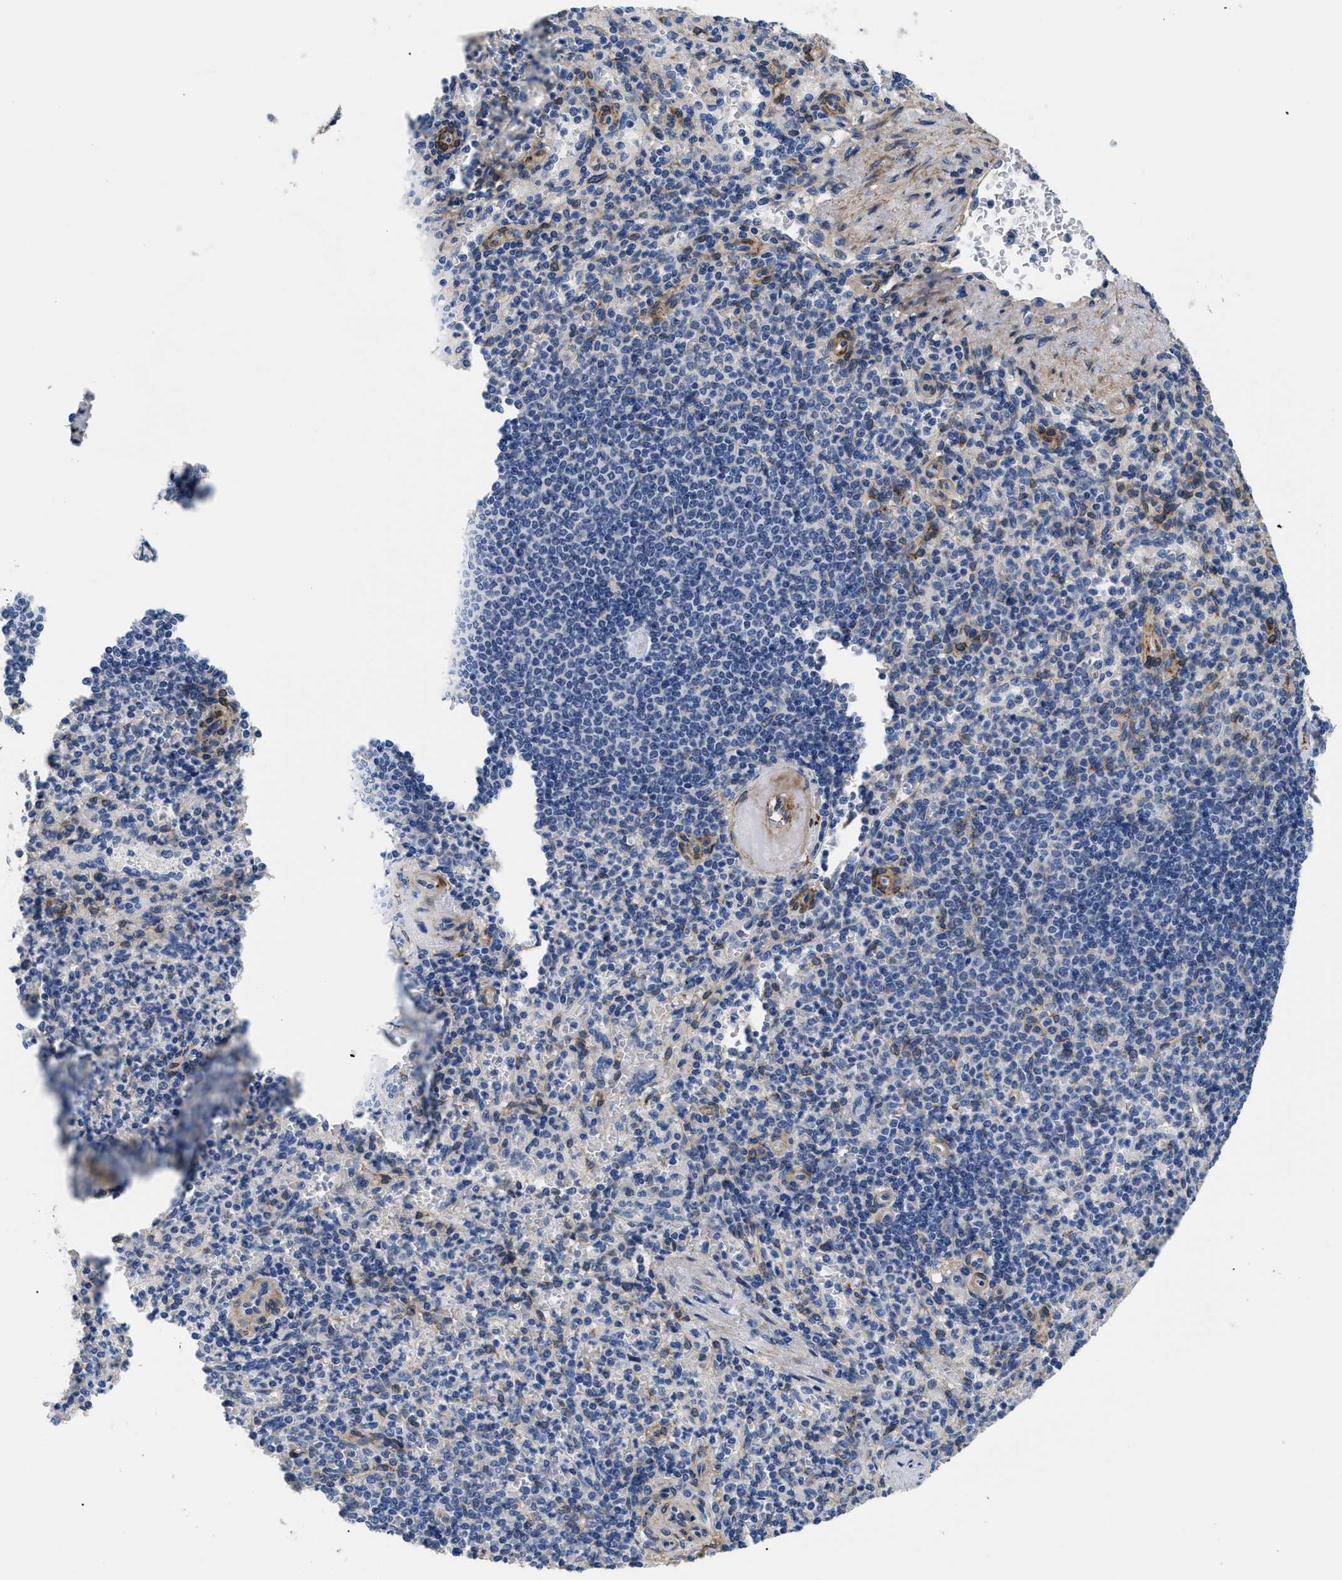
{"staining": {"intensity": "negative", "quantity": "none", "location": "none"}, "tissue": "spleen", "cell_type": "Cells in red pulp", "image_type": "normal", "snomed": [{"axis": "morphology", "description": "Normal tissue, NOS"}, {"axis": "topography", "description": "Spleen"}], "caption": "The immunohistochemistry image has no significant expression in cells in red pulp of spleen.", "gene": "SQLE", "patient": {"sex": "female", "age": 74}}